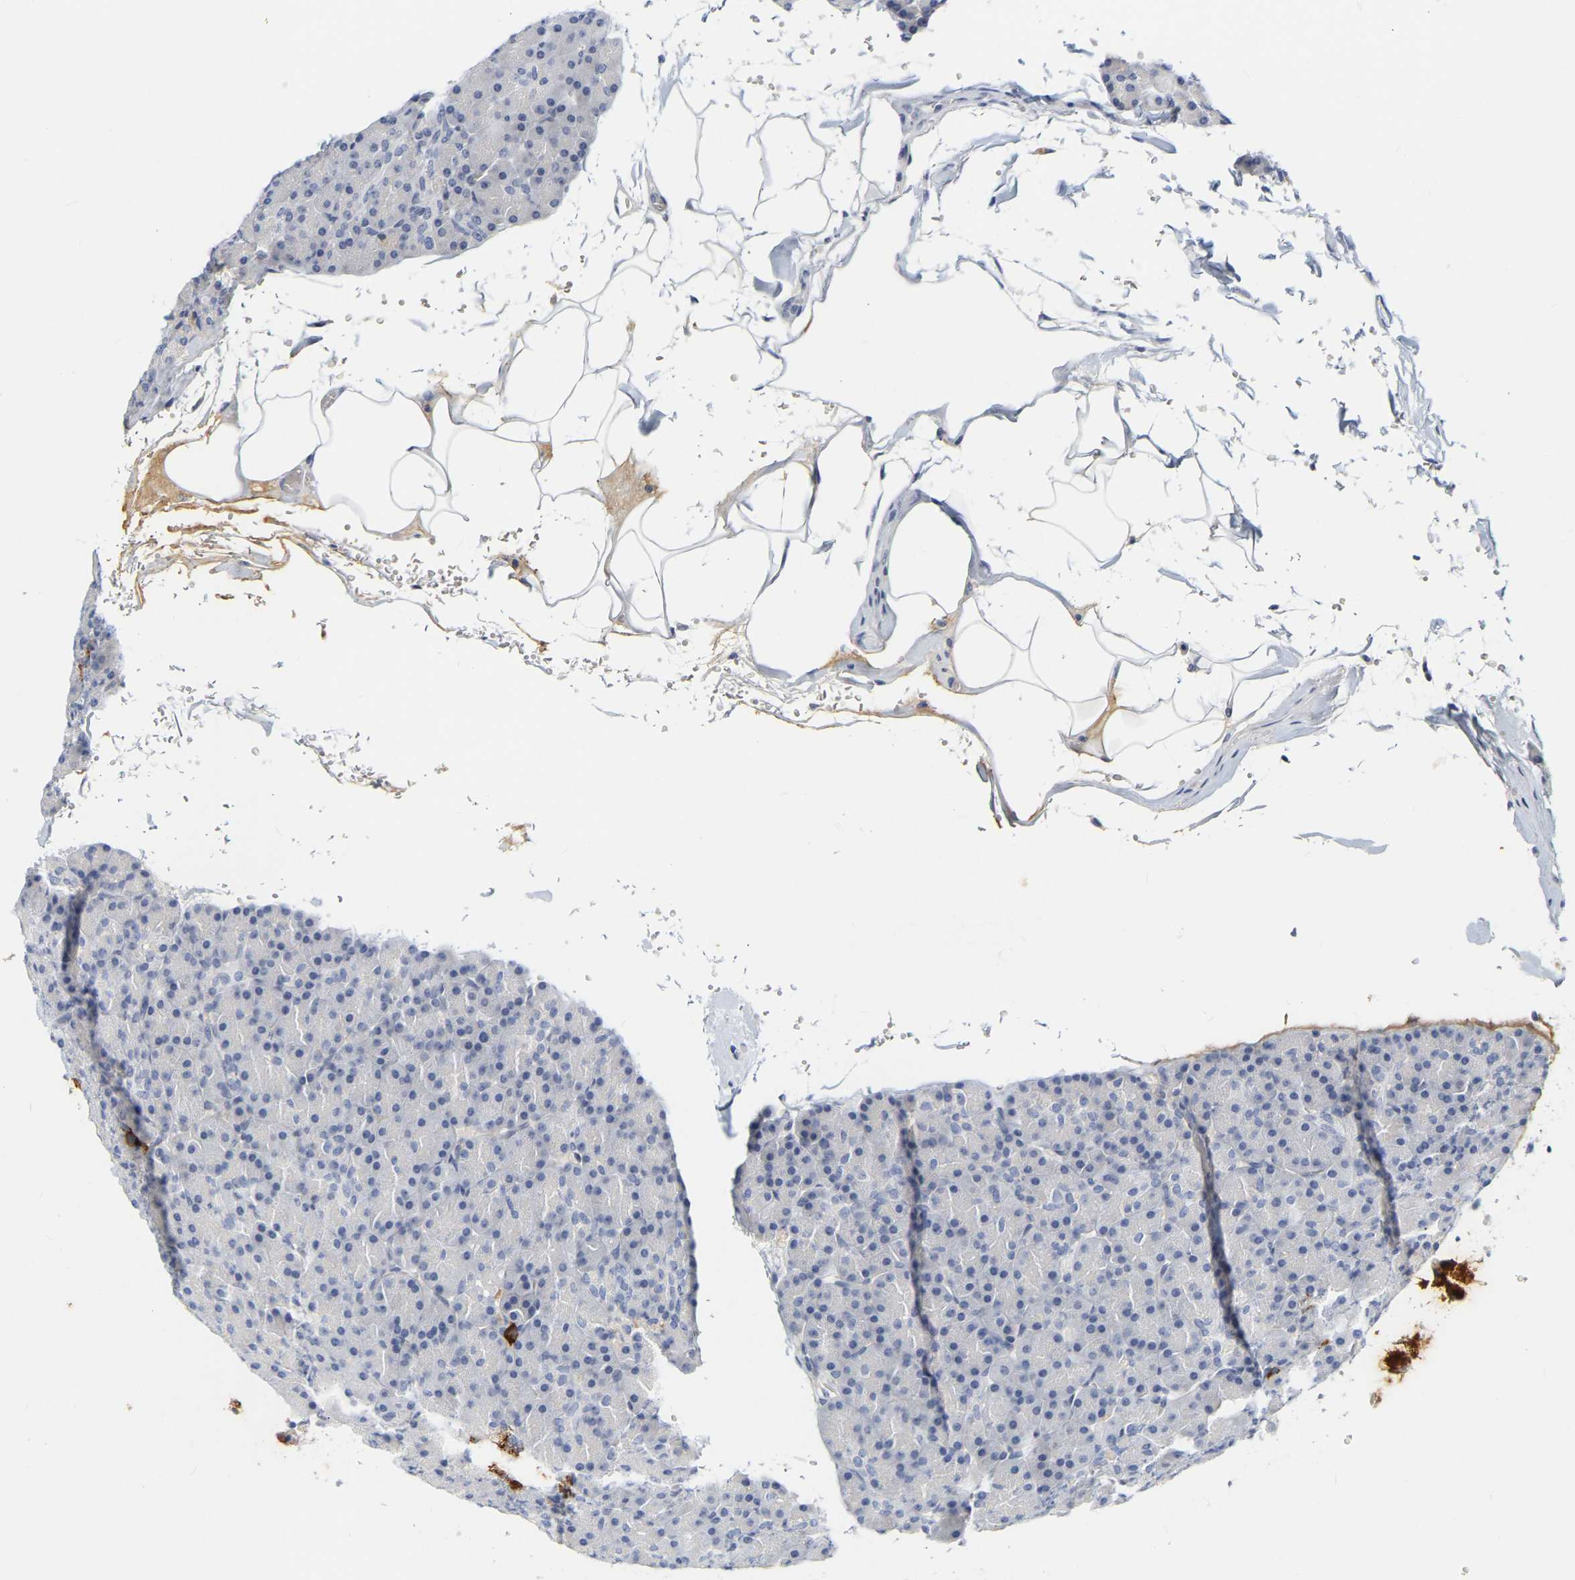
{"staining": {"intensity": "negative", "quantity": "none", "location": "none"}, "tissue": "pancreas", "cell_type": "Exocrine glandular cells", "image_type": "normal", "snomed": [{"axis": "morphology", "description": "Normal tissue, NOS"}, {"axis": "topography", "description": "Pancreas"}], "caption": "Immunohistochemical staining of unremarkable human pancreas reveals no significant expression in exocrine glandular cells.", "gene": "GNAS", "patient": {"sex": "female", "age": 43}}